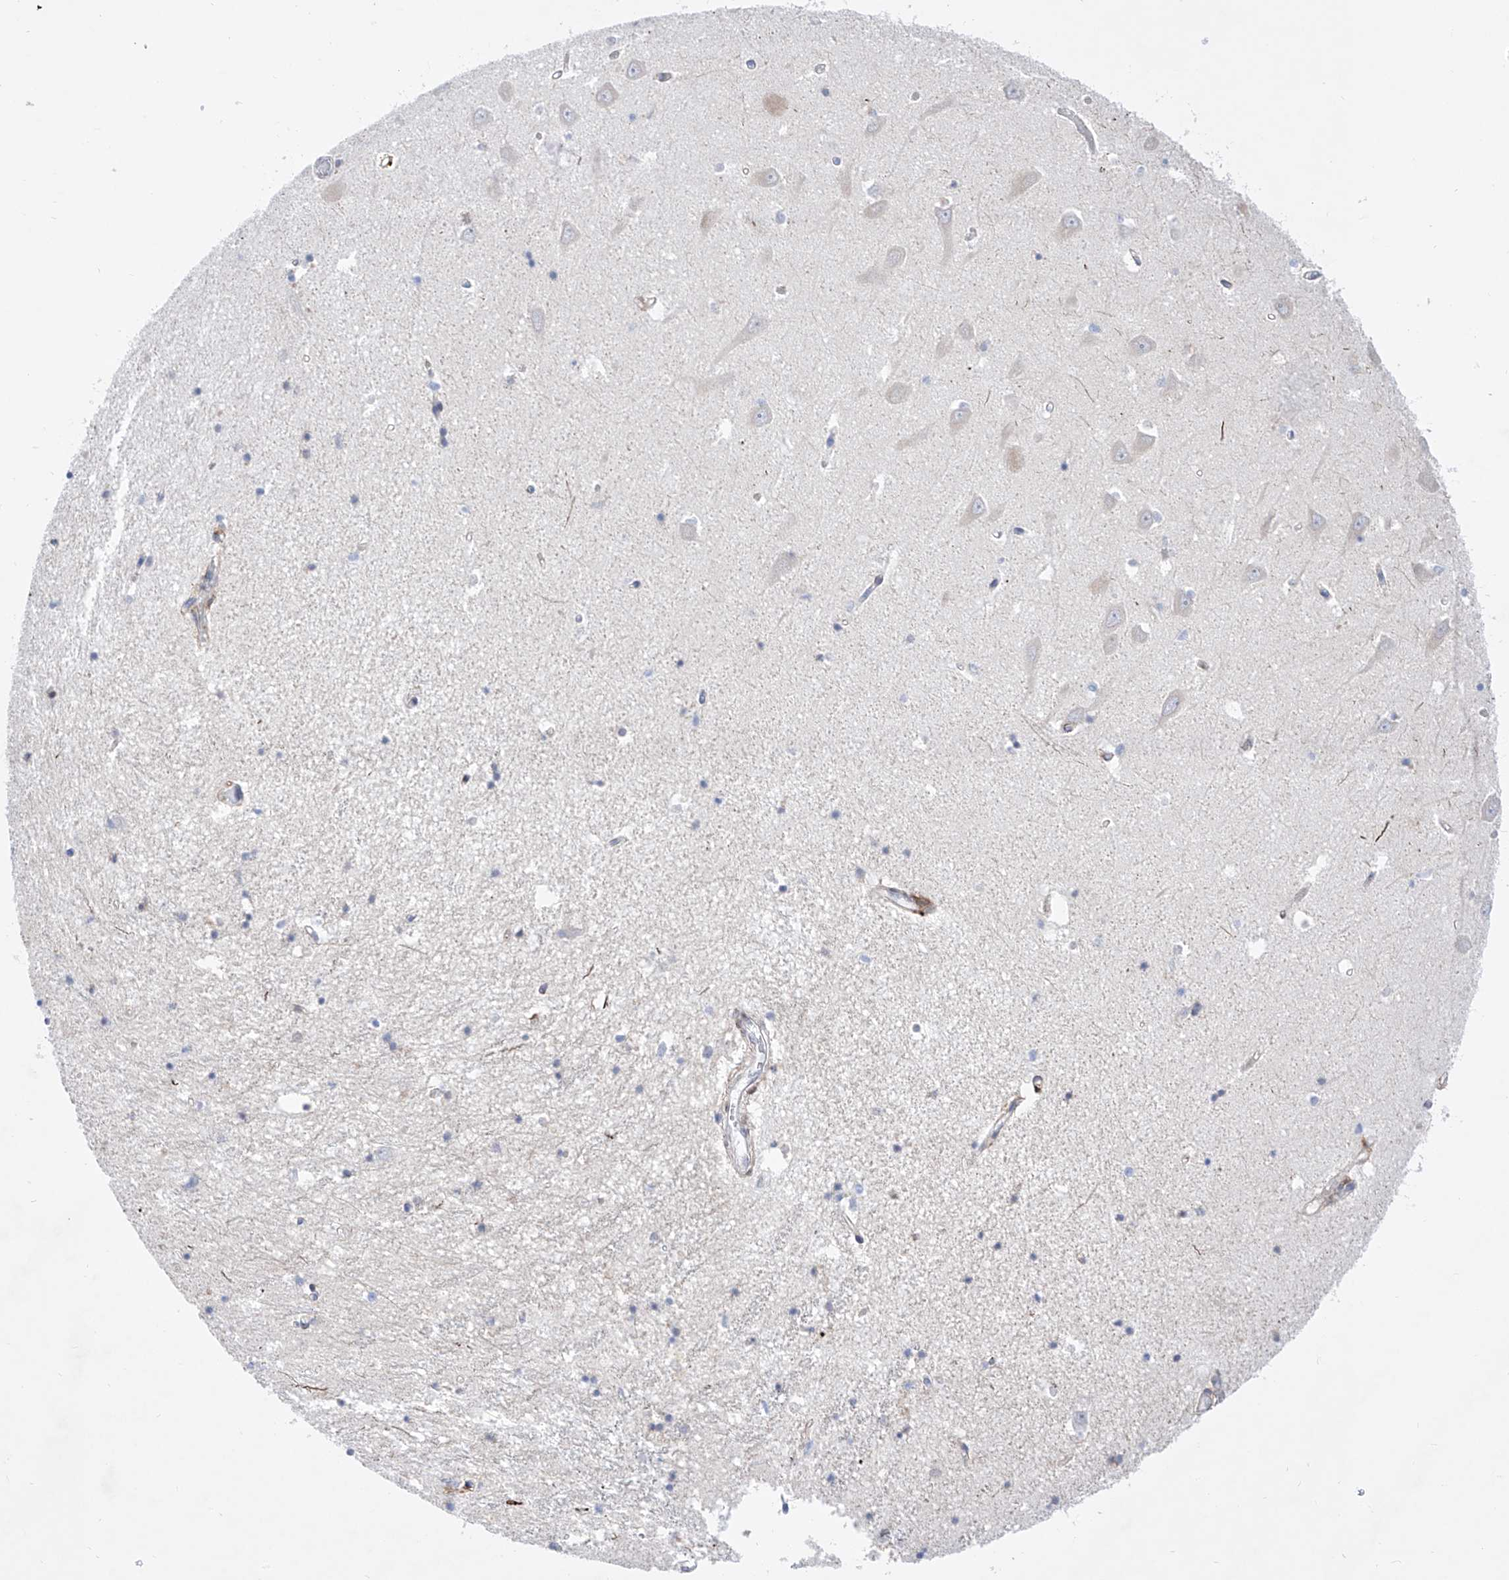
{"staining": {"intensity": "negative", "quantity": "none", "location": "none"}, "tissue": "hippocampus", "cell_type": "Glial cells", "image_type": "normal", "snomed": [{"axis": "morphology", "description": "Normal tissue, NOS"}, {"axis": "topography", "description": "Hippocampus"}], "caption": "This is a histopathology image of IHC staining of normal hippocampus, which shows no positivity in glial cells. (Brightfield microscopy of DAB IHC at high magnification).", "gene": "LCLAT1", "patient": {"sex": "male", "age": 70}}